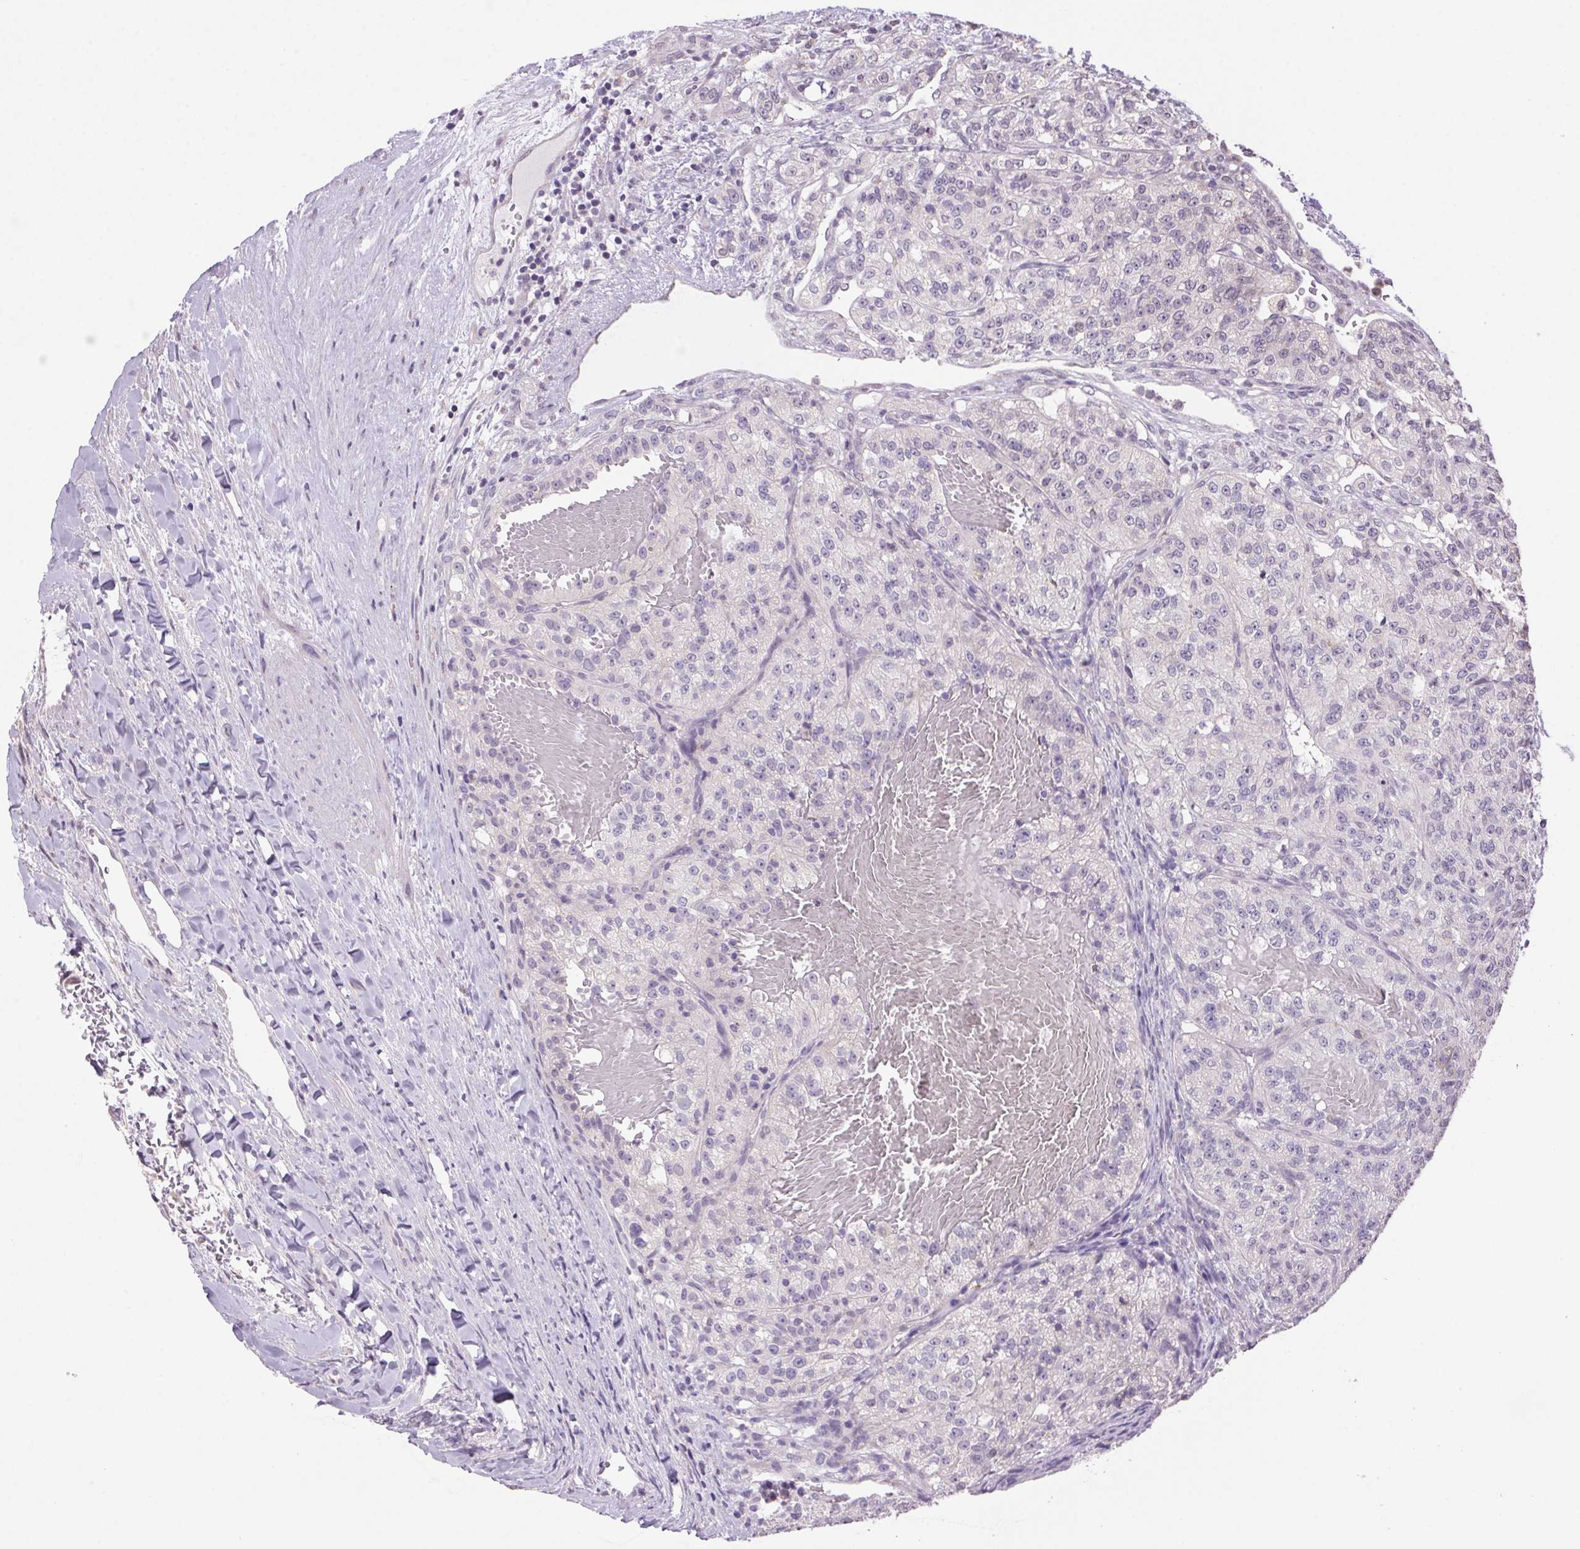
{"staining": {"intensity": "negative", "quantity": "none", "location": "none"}, "tissue": "renal cancer", "cell_type": "Tumor cells", "image_type": "cancer", "snomed": [{"axis": "morphology", "description": "Adenocarcinoma, NOS"}, {"axis": "topography", "description": "Kidney"}], "caption": "DAB immunohistochemical staining of renal cancer (adenocarcinoma) shows no significant expression in tumor cells.", "gene": "VWA3B", "patient": {"sex": "female", "age": 63}}